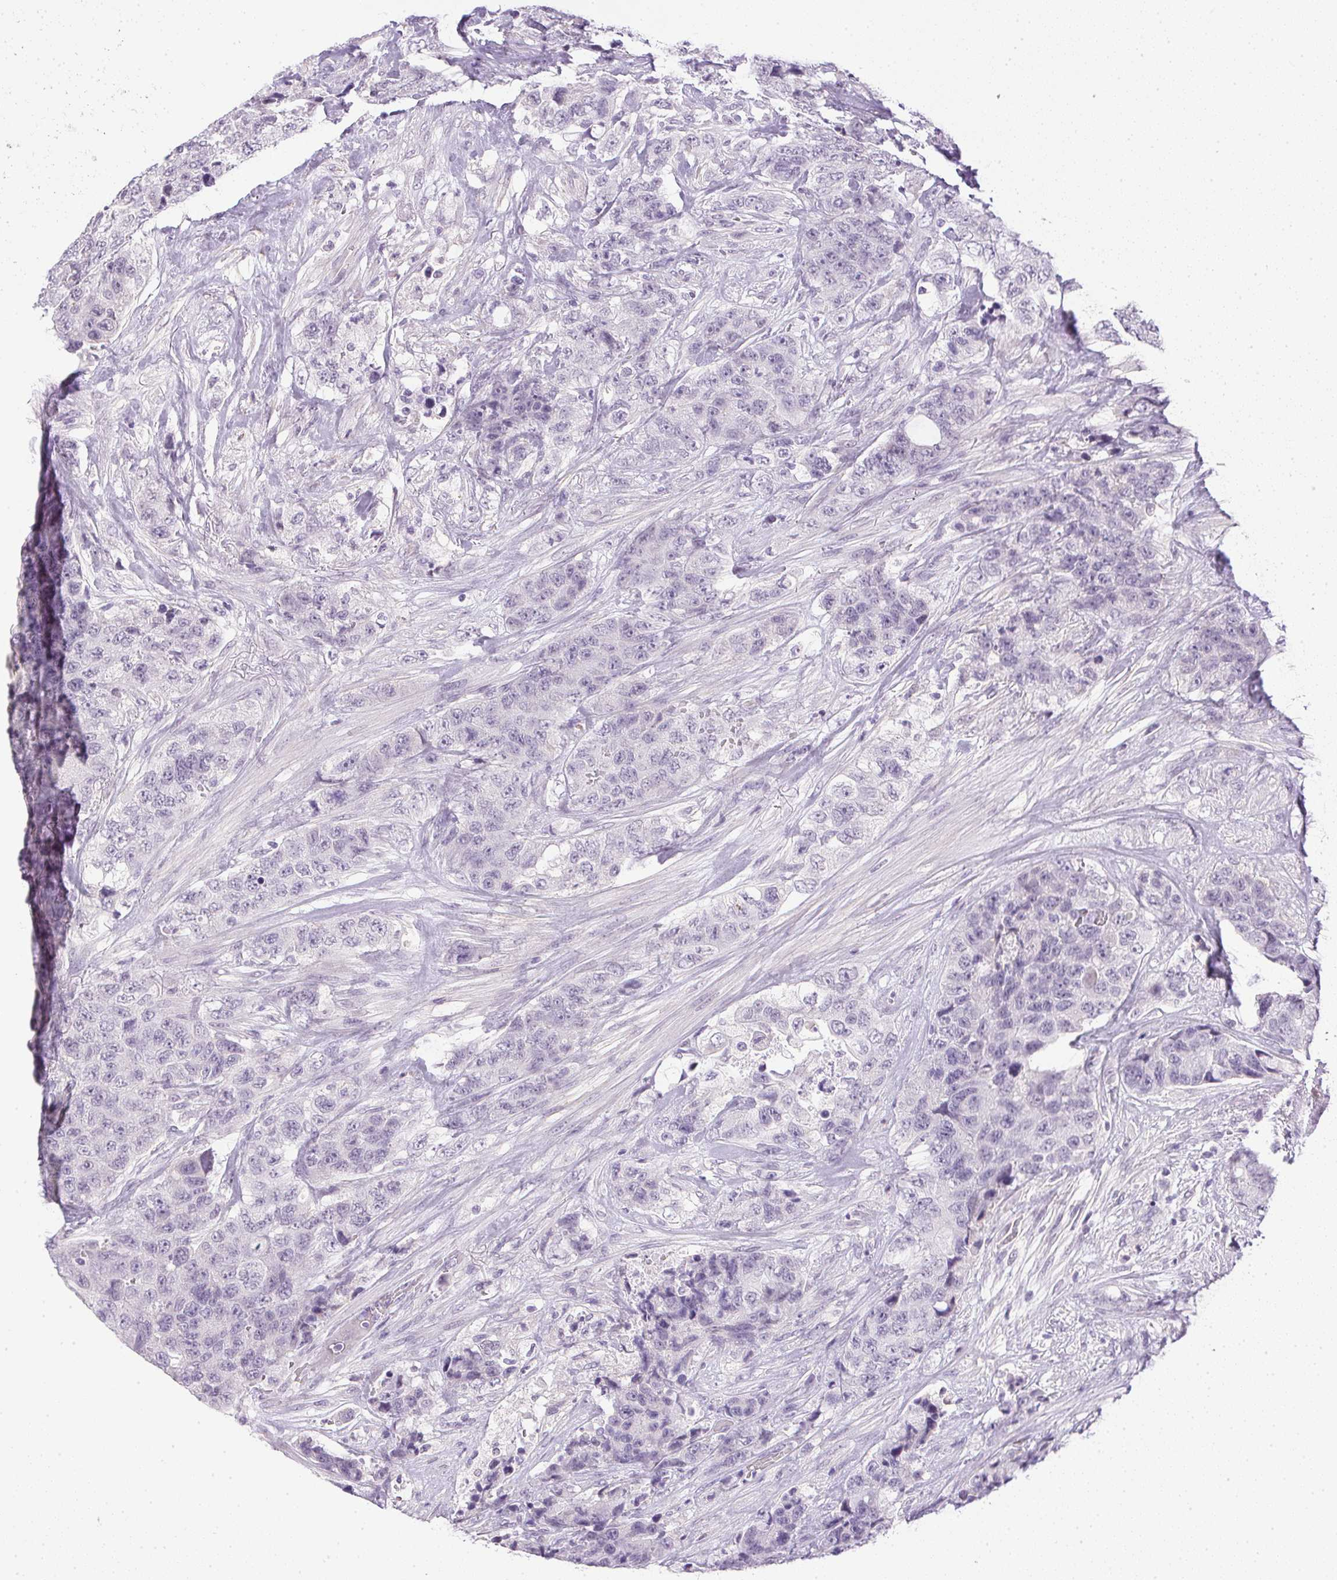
{"staining": {"intensity": "negative", "quantity": "none", "location": "none"}, "tissue": "urothelial cancer", "cell_type": "Tumor cells", "image_type": "cancer", "snomed": [{"axis": "morphology", "description": "Urothelial carcinoma, High grade"}, {"axis": "topography", "description": "Urinary bladder"}], "caption": "DAB (3,3'-diaminobenzidine) immunohistochemical staining of high-grade urothelial carcinoma demonstrates no significant positivity in tumor cells. (Stains: DAB immunohistochemistry with hematoxylin counter stain, Microscopy: brightfield microscopy at high magnification).", "gene": "PRL", "patient": {"sex": "female", "age": 78}}